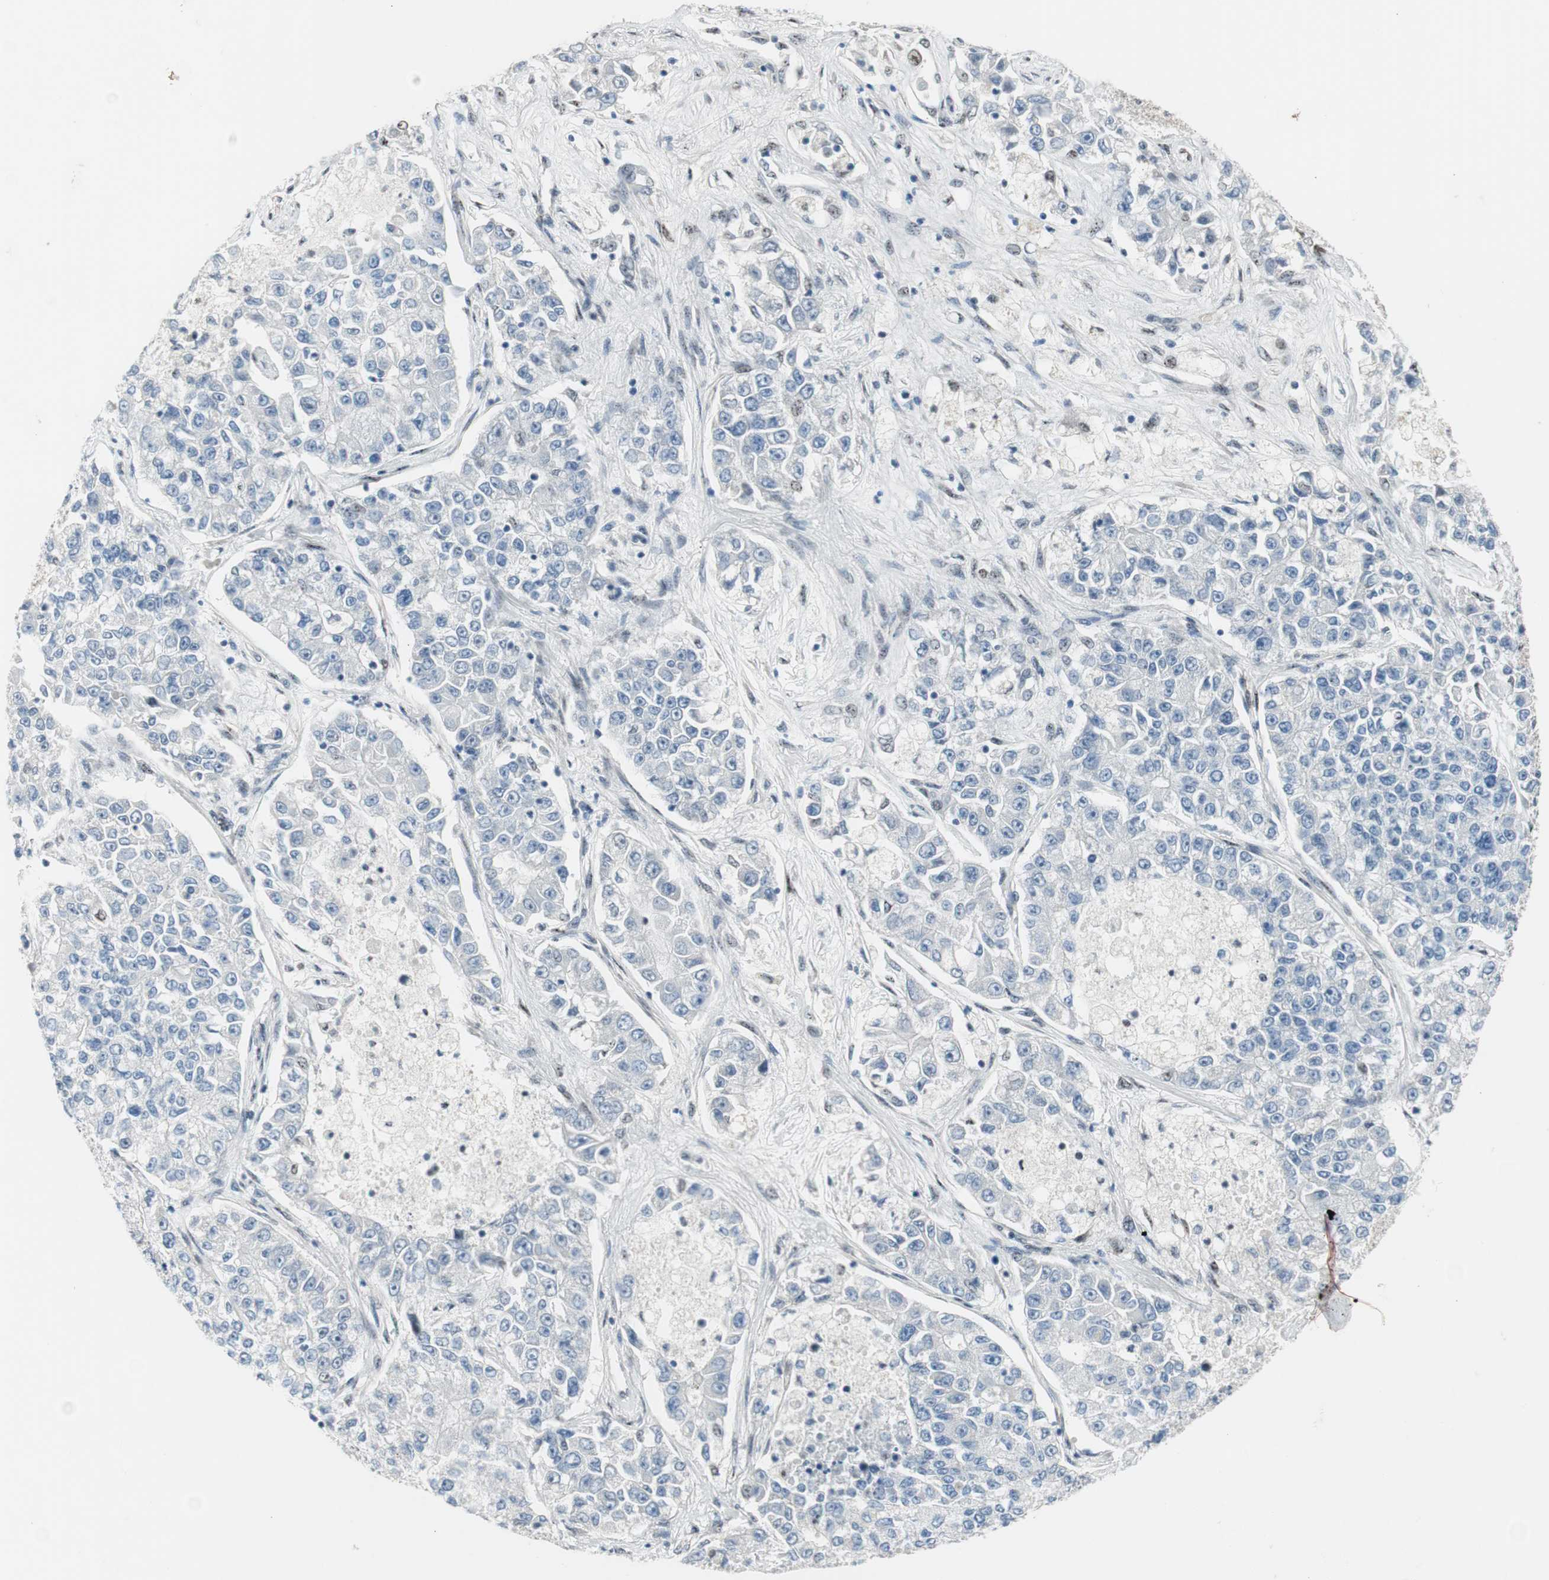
{"staining": {"intensity": "negative", "quantity": "none", "location": "none"}, "tissue": "lung cancer", "cell_type": "Tumor cells", "image_type": "cancer", "snomed": [{"axis": "morphology", "description": "Adenocarcinoma, NOS"}, {"axis": "topography", "description": "Lung"}], "caption": "This is an immunohistochemistry (IHC) histopathology image of lung cancer. There is no expression in tumor cells.", "gene": "PML", "patient": {"sex": "male", "age": 49}}